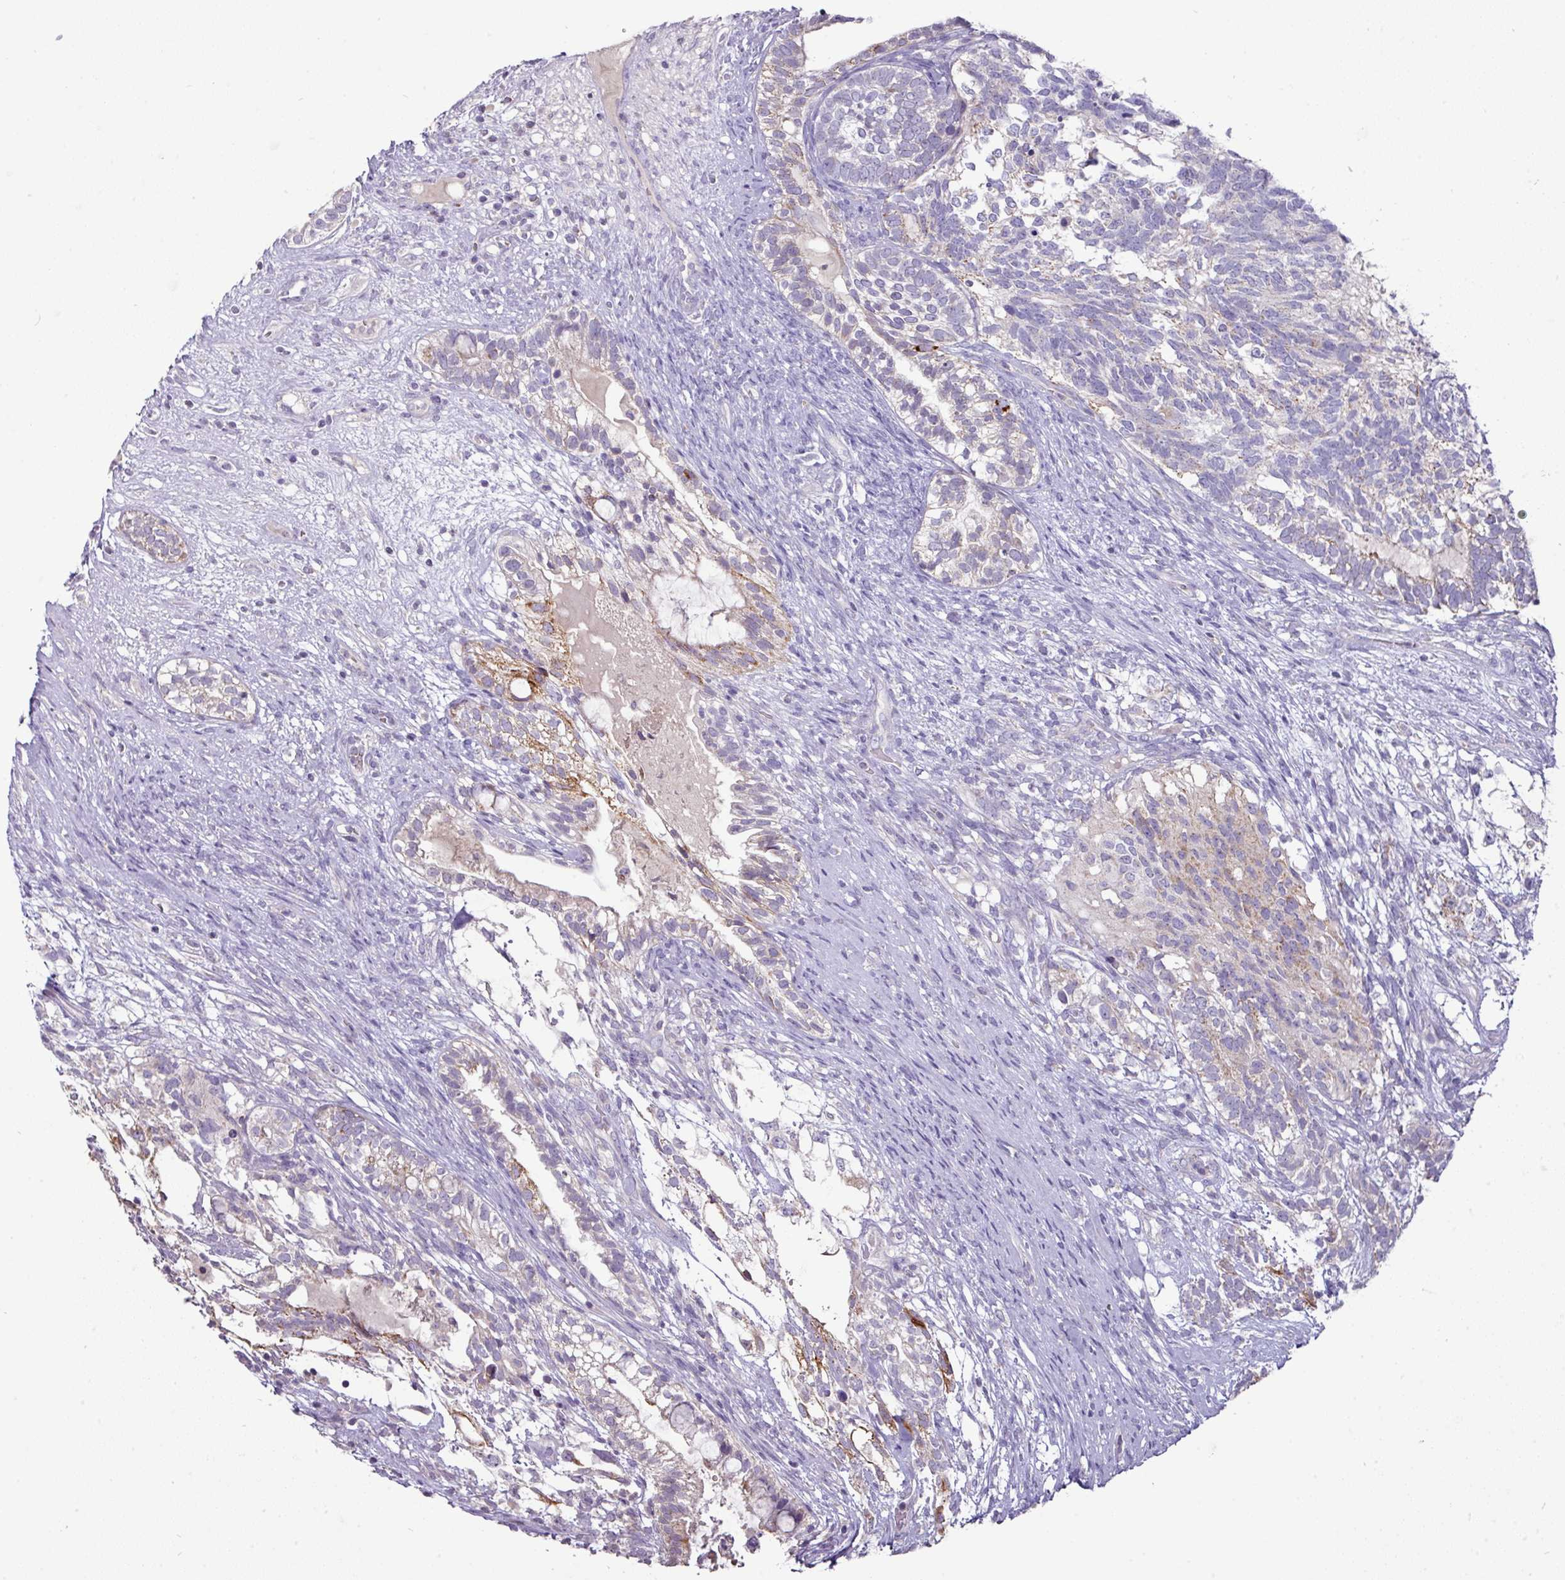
{"staining": {"intensity": "moderate", "quantity": "<25%", "location": "cytoplasmic/membranous"}, "tissue": "testis cancer", "cell_type": "Tumor cells", "image_type": "cancer", "snomed": [{"axis": "morphology", "description": "Seminoma, NOS"}, {"axis": "morphology", "description": "Carcinoma, Embryonal, NOS"}, {"axis": "topography", "description": "Testis"}], "caption": "An image of embryonal carcinoma (testis) stained for a protein demonstrates moderate cytoplasmic/membranous brown staining in tumor cells.", "gene": "TRAPPC1", "patient": {"sex": "male", "age": 41}}